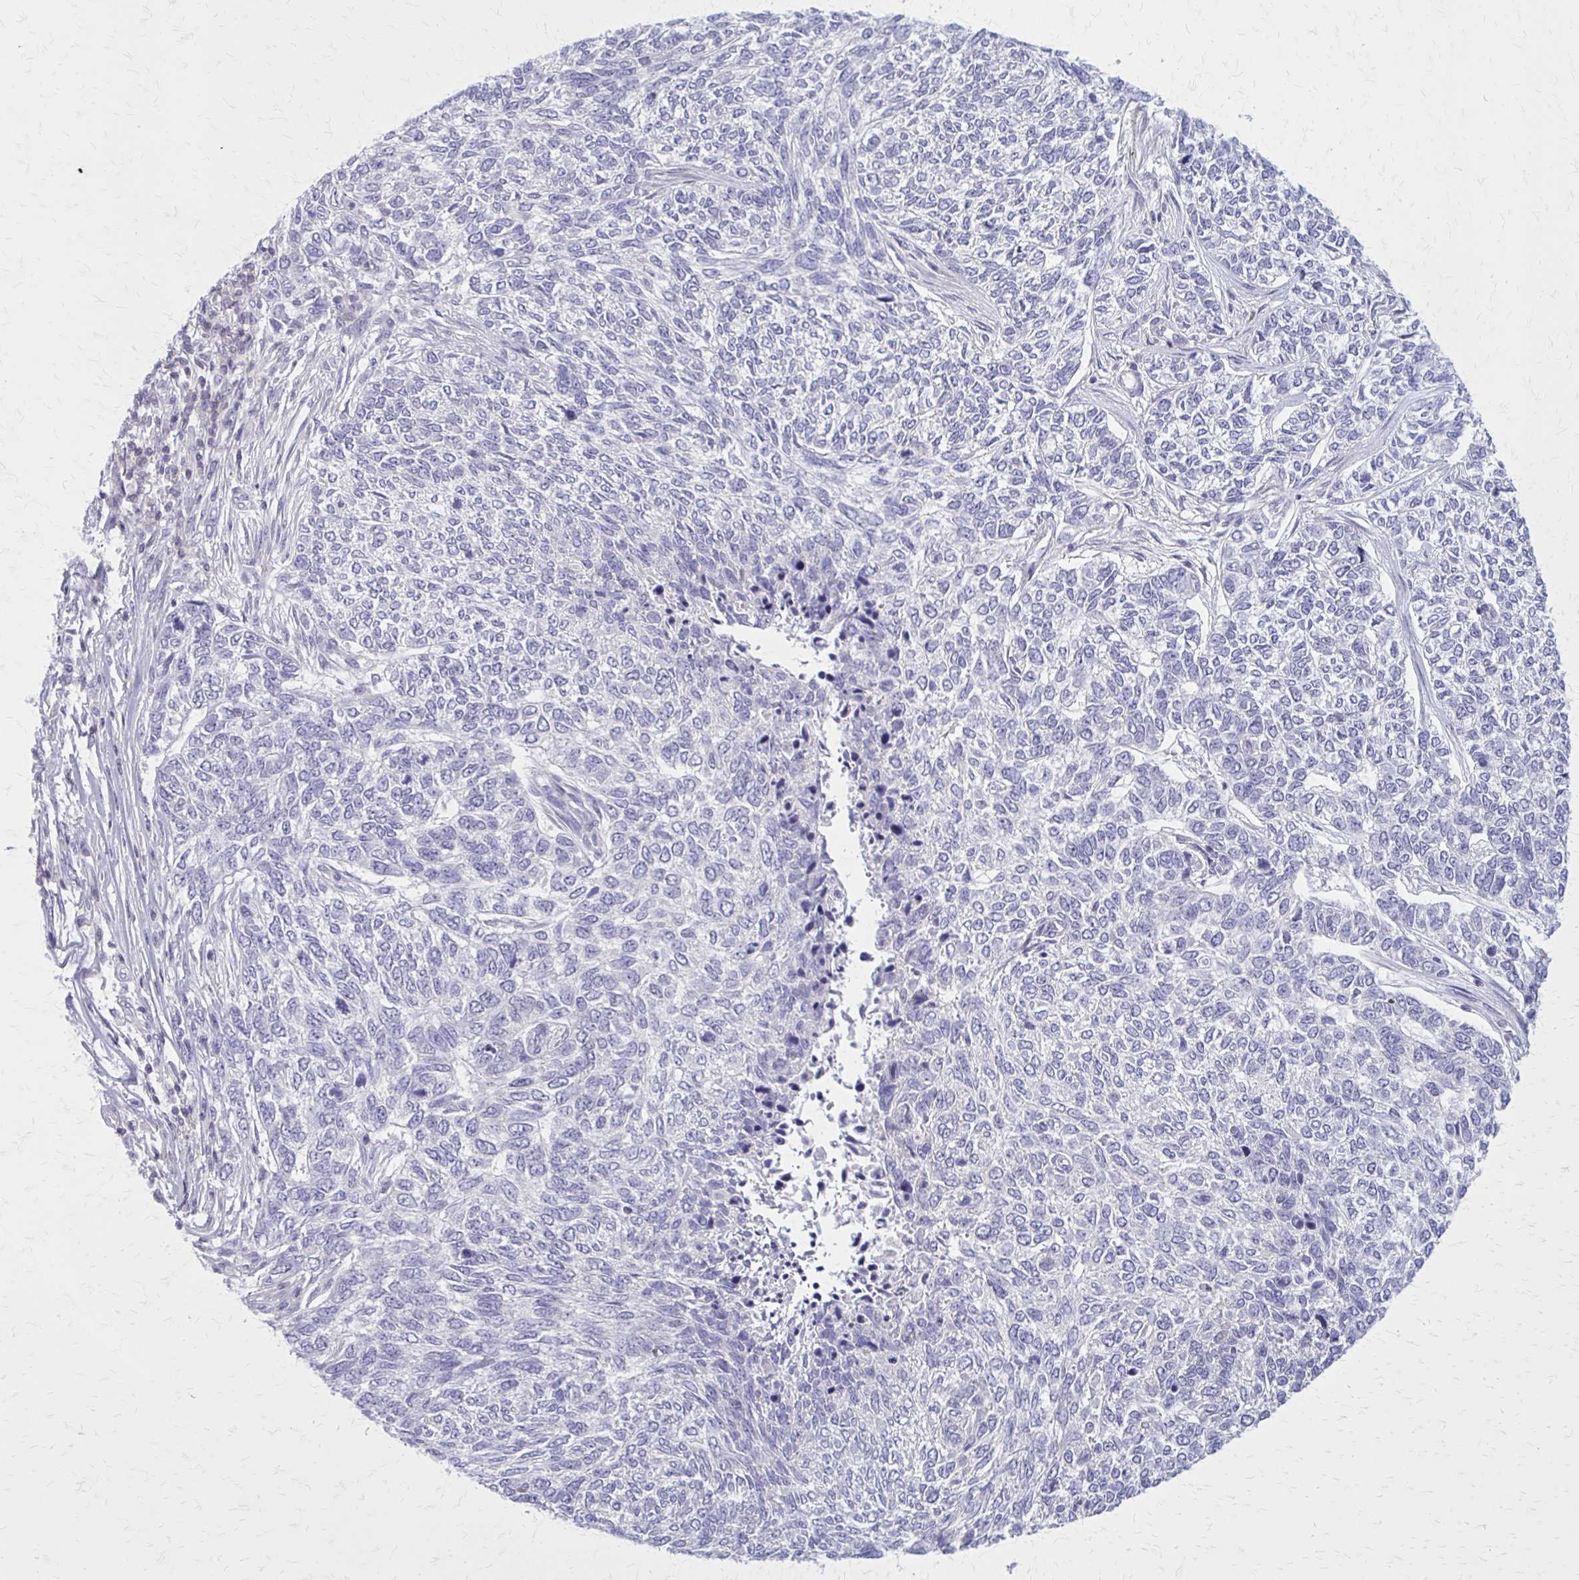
{"staining": {"intensity": "negative", "quantity": "none", "location": "none"}, "tissue": "skin cancer", "cell_type": "Tumor cells", "image_type": "cancer", "snomed": [{"axis": "morphology", "description": "Basal cell carcinoma"}, {"axis": "topography", "description": "Skin"}], "caption": "There is no significant positivity in tumor cells of skin cancer.", "gene": "PITPNM1", "patient": {"sex": "female", "age": 65}}